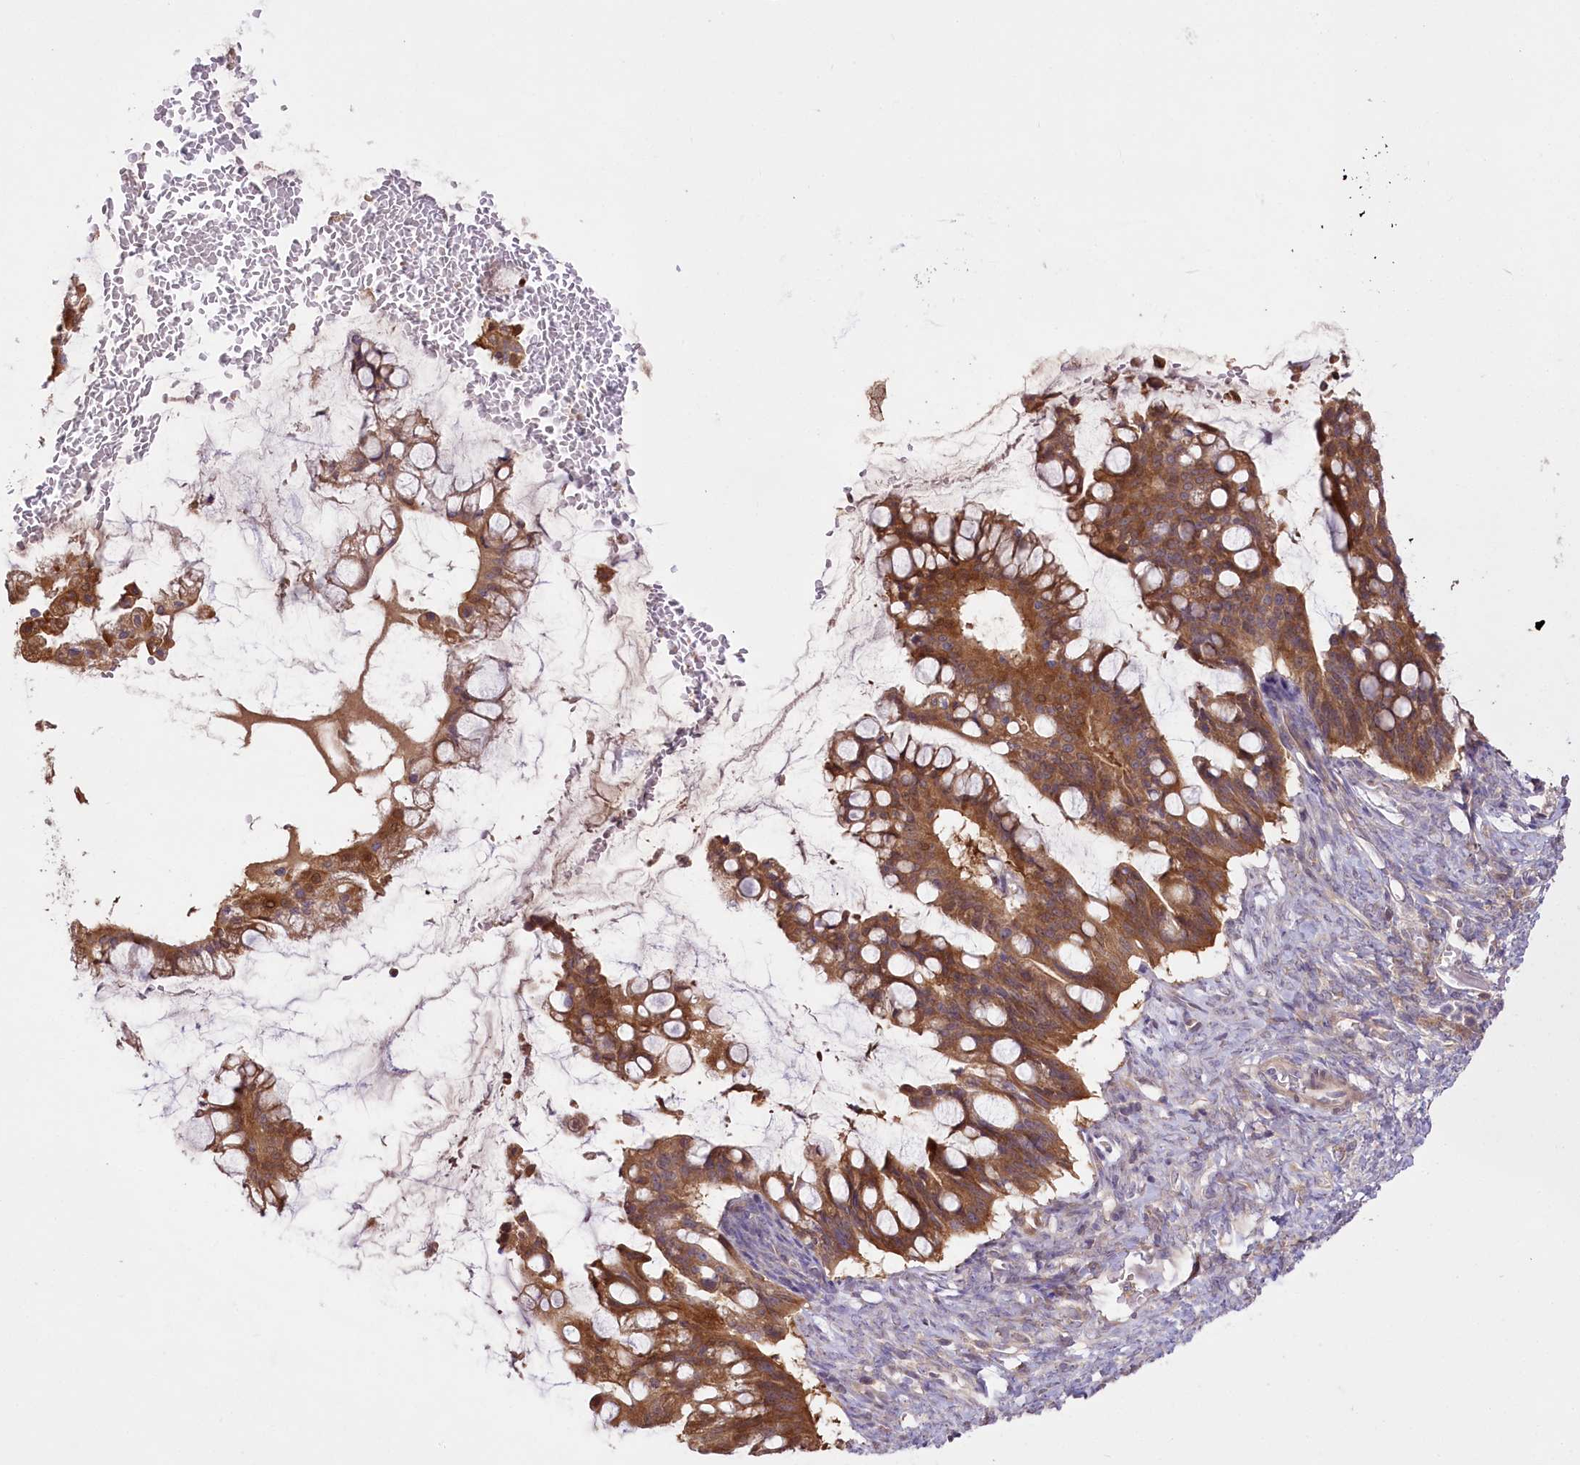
{"staining": {"intensity": "moderate", "quantity": ">75%", "location": "cytoplasmic/membranous"}, "tissue": "ovarian cancer", "cell_type": "Tumor cells", "image_type": "cancer", "snomed": [{"axis": "morphology", "description": "Cystadenocarcinoma, mucinous, NOS"}, {"axis": "topography", "description": "Ovary"}], "caption": "The image displays staining of ovarian cancer (mucinous cystadenocarcinoma), revealing moderate cytoplasmic/membranous protein staining (brown color) within tumor cells. (DAB (3,3'-diaminobenzidine) IHC, brown staining for protein, blue staining for nuclei).", "gene": "PBLD", "patient": {"sex": "female", "age": 73}}